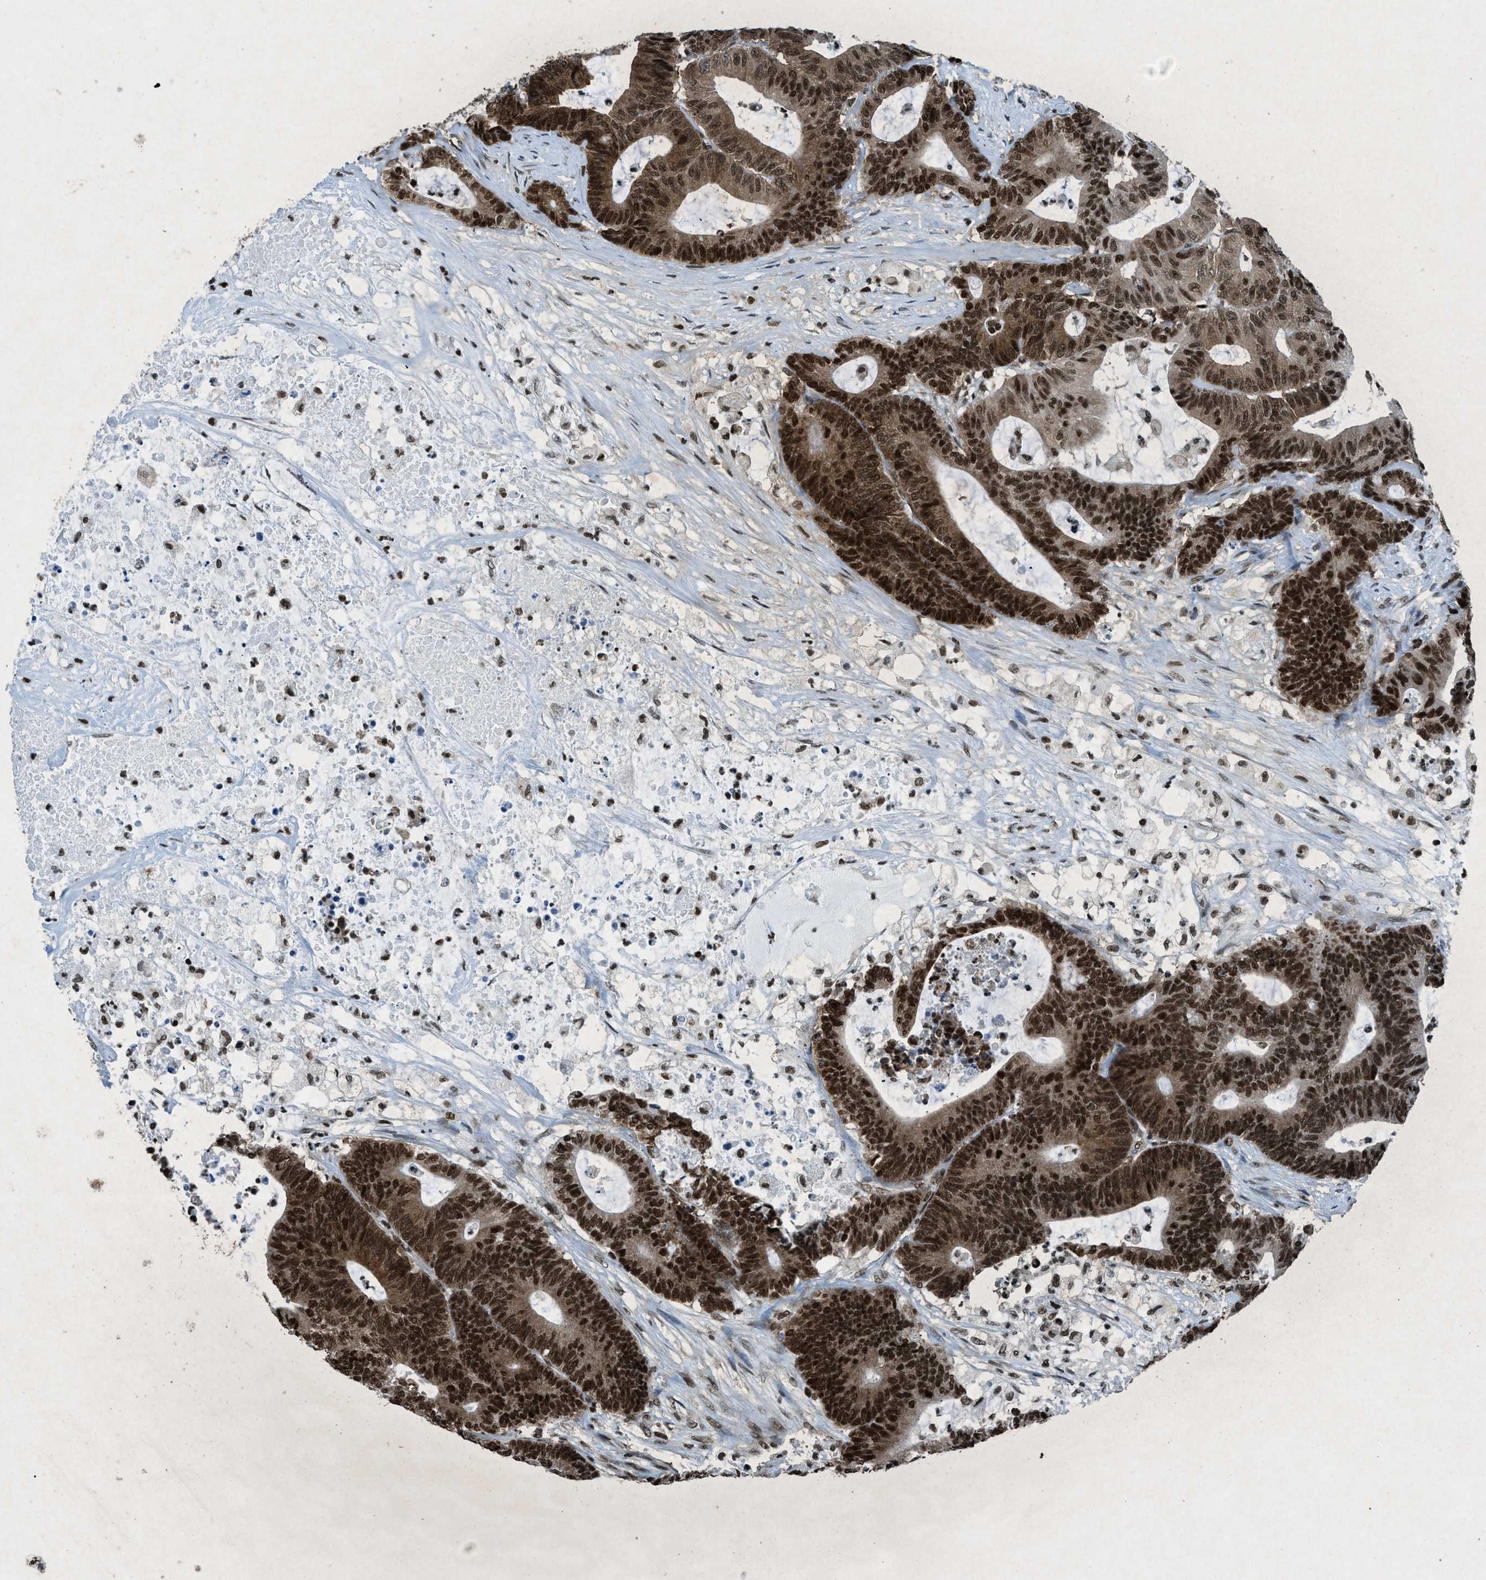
{"staining": {"intensity": "strong", "quantity": ">75%", "location": "nuclear"}, "tissue": "colorectal cancer", "cell_type": "Tumor cells", "image_type": "cancer", "snomed": [{"axis": "morphology", "description": "Adenocarcinoma, NOS"}, {"axis": "topography", "description": "Colon"}], "caption": "Protein expression analysis of colorectal cancer displays strong nuclear staining in approximately >75% of tumor cells.", "gene": "NXF1", "patient": {"sex": "female", "age": 84}}